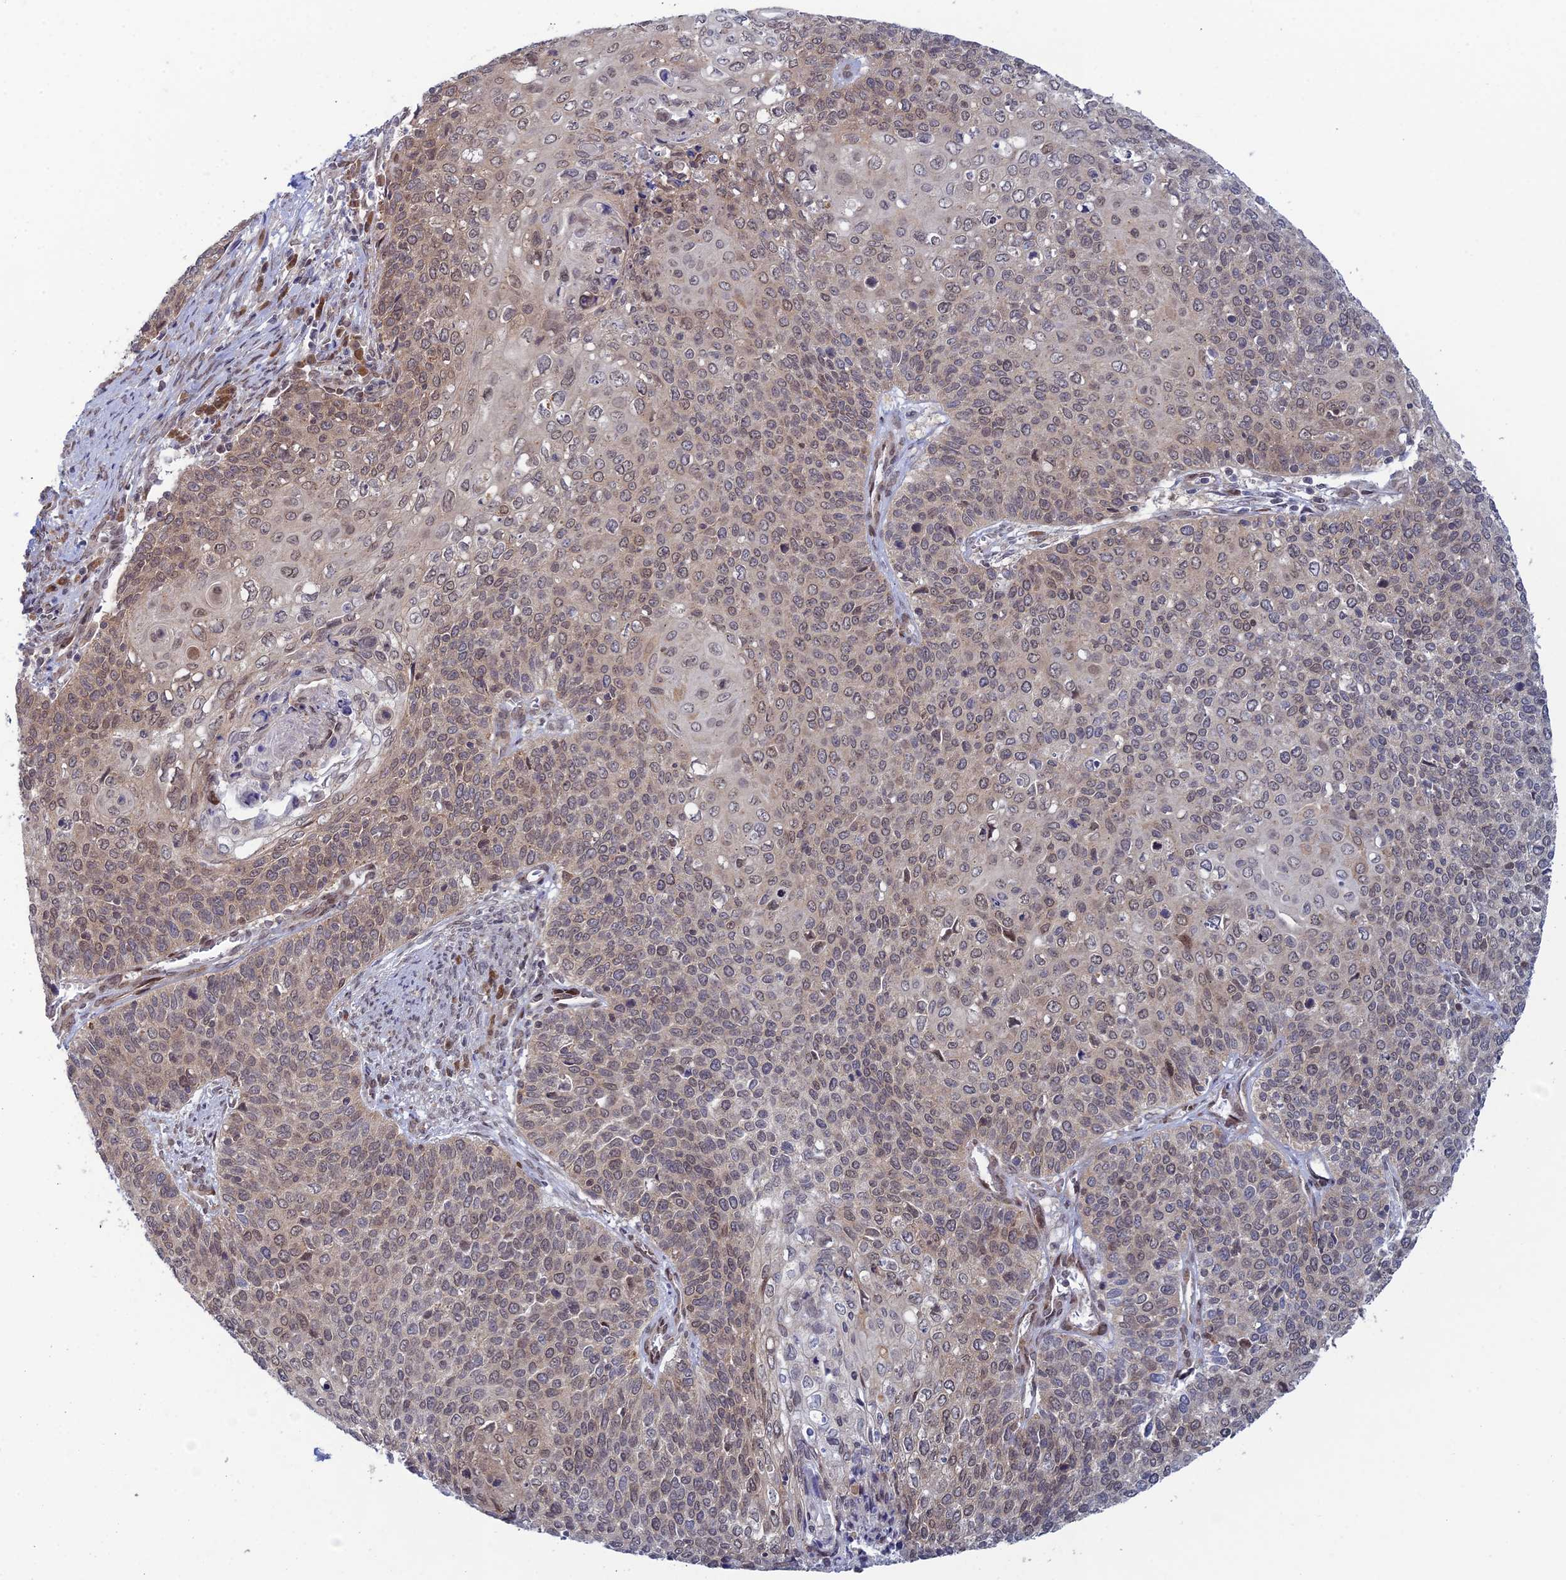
{"staining": {"intensity": "weak", "quantity": "25%-75%", "location": "cytoplasmic/membranous,nuclear"}, "tissue": "cervical cancer", "cell_type": "Tumor cells", "image_type": "cancer", "snomed": [{"axis": "morphology", "description": "Squamous cell carcinoma, NOS"}, {"axis": "topography", "description": "Cervix"}], "caption": "The histopathology image exhibits a brown stain indicating the presence of a protein in the cytoplasmic/membranous and nuclear of tumor cells in squamous cell carcinoma (cervical).", "gene": "SRA1", "patient": {"sex": "female", "age": 39}}